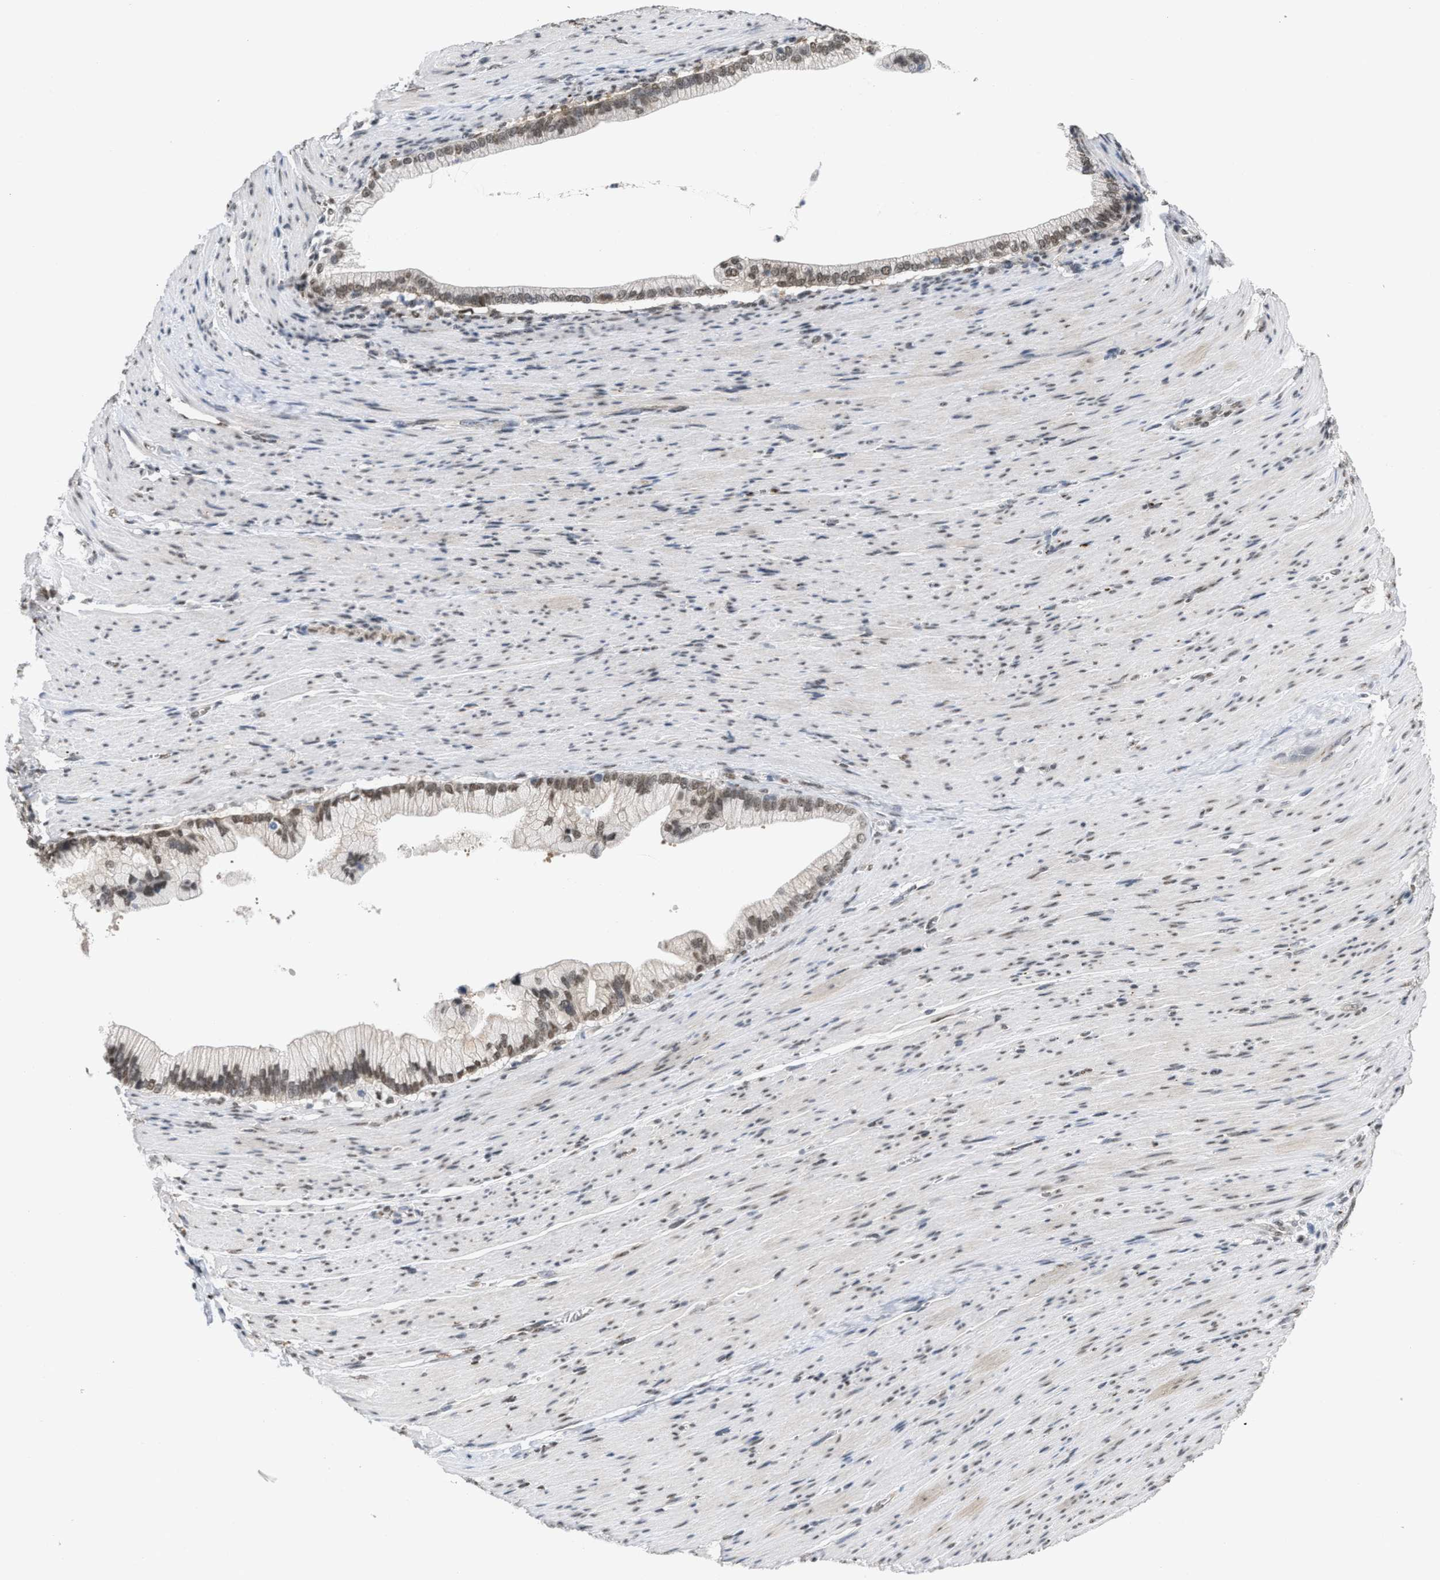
{"staining": {"intensity": "weak", "quantity": ">75%", "location": "nuclear"}, "tissue": "pancreatic cancer", "cell_type": "Tumor cells", "image_type": "cancer", "snomed": [{"axis": "morphology", "description": "Adenocarcinoma, NOS"}, {"axis": "topography", "description": "Pancreas"}], "caption": "A brown stain highlights weak nuclear positivity of a protein in human pancreatic cancer (adenocarcinoma) tumor cells. (DAB IHC, brown staining for protein, blue staining for nuclei).", "gene": "RAF1", "patient": {"sex": "male", "age": 69}}